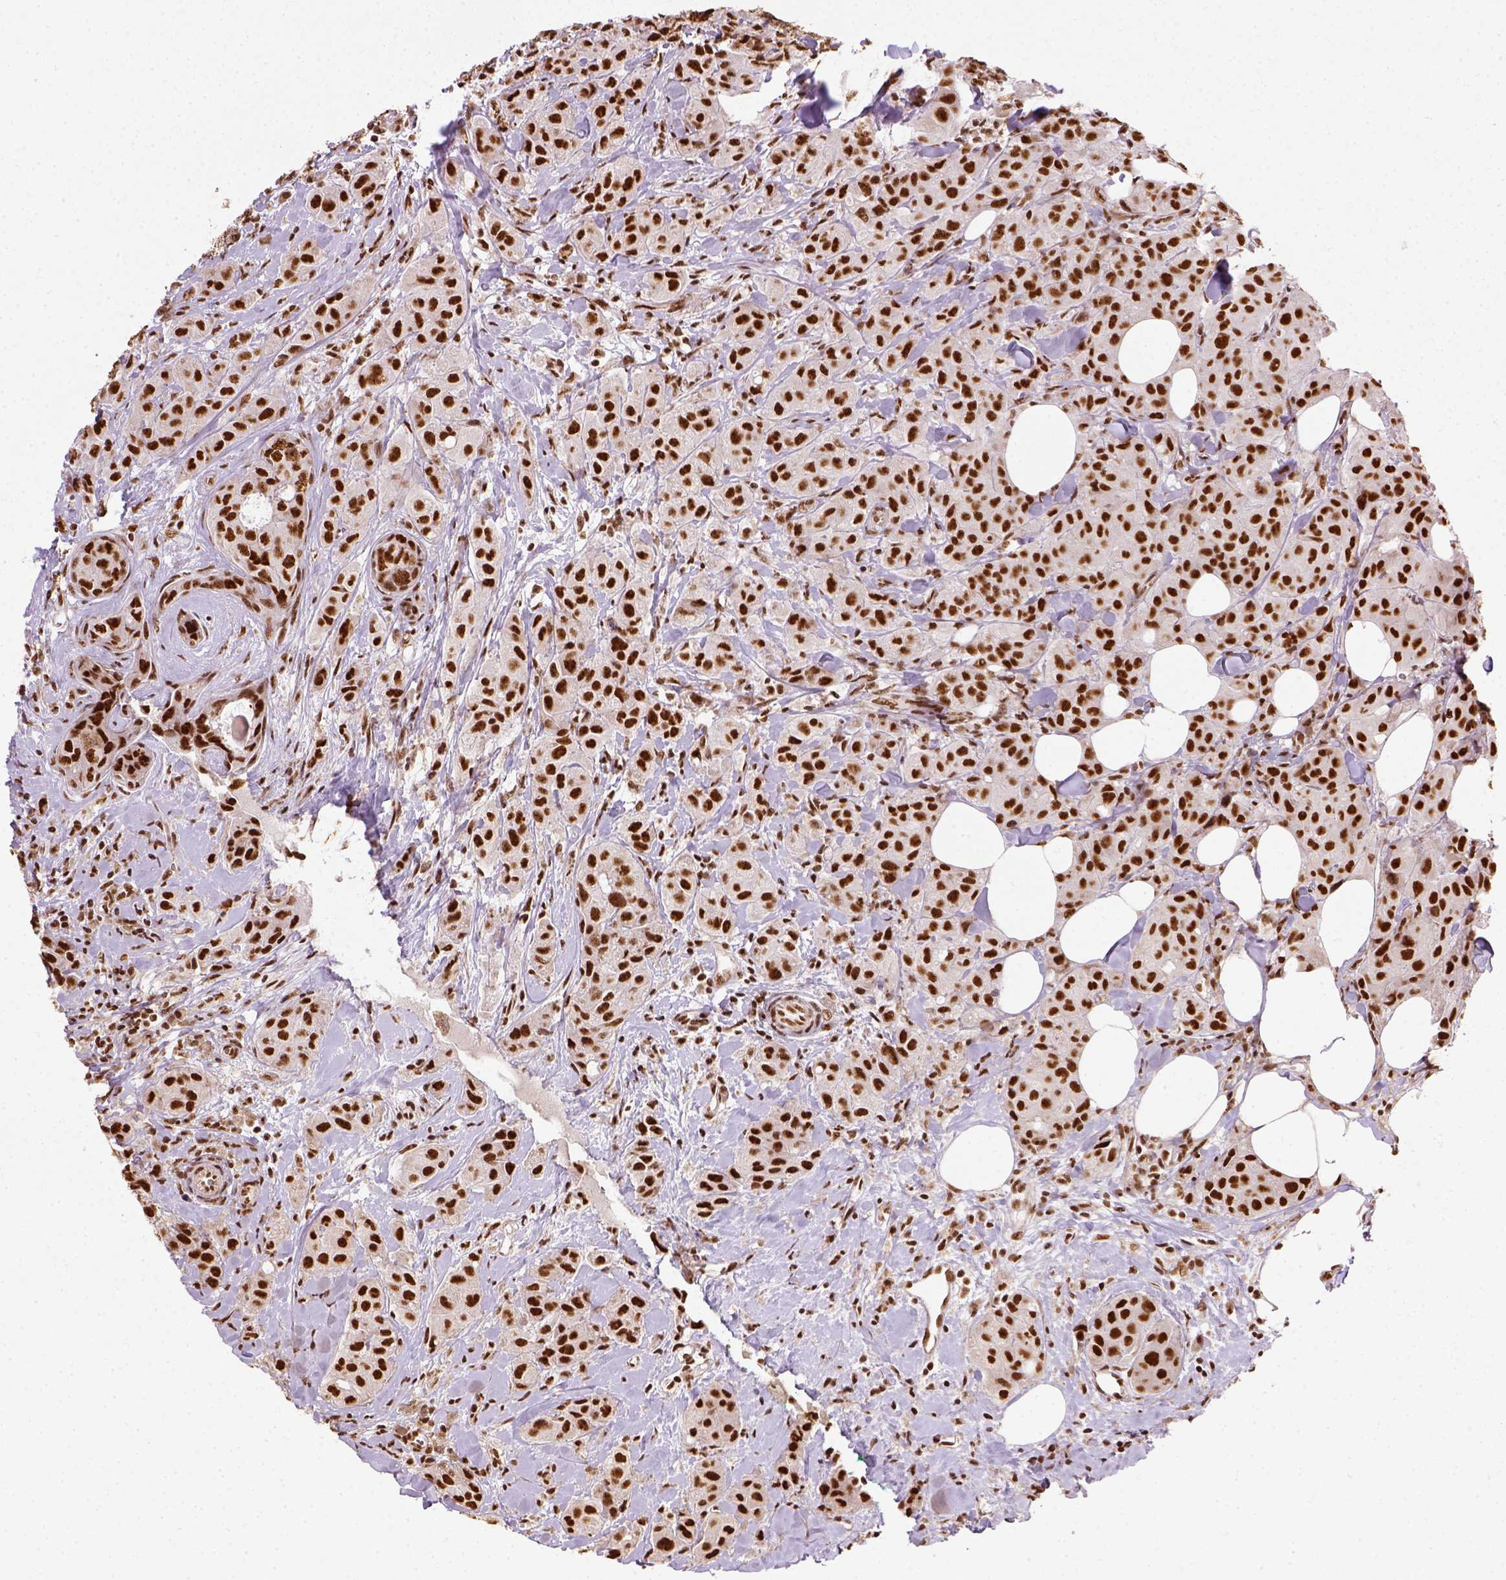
{"staining": {"intensity": "strong", "quantity": ">75%", "location": "nuclear"}, "tissue": "breast cancer", "cell_type": "Tumor cells", "image_type": "cancer", "snomed": [{"axis": "morphology", "description": "Duct carcinoma"}, {"axis": "topography", "description": "Breast"}], "caption": "Strong nuclear expression for a protein is present in about >75% of tumor cells of breast cancer (infiltrating ductal carcinoma) using immunohistochemistry (IHC).", "gene": "CCAR1", "patient": {"sex": "female", "age": 43}}